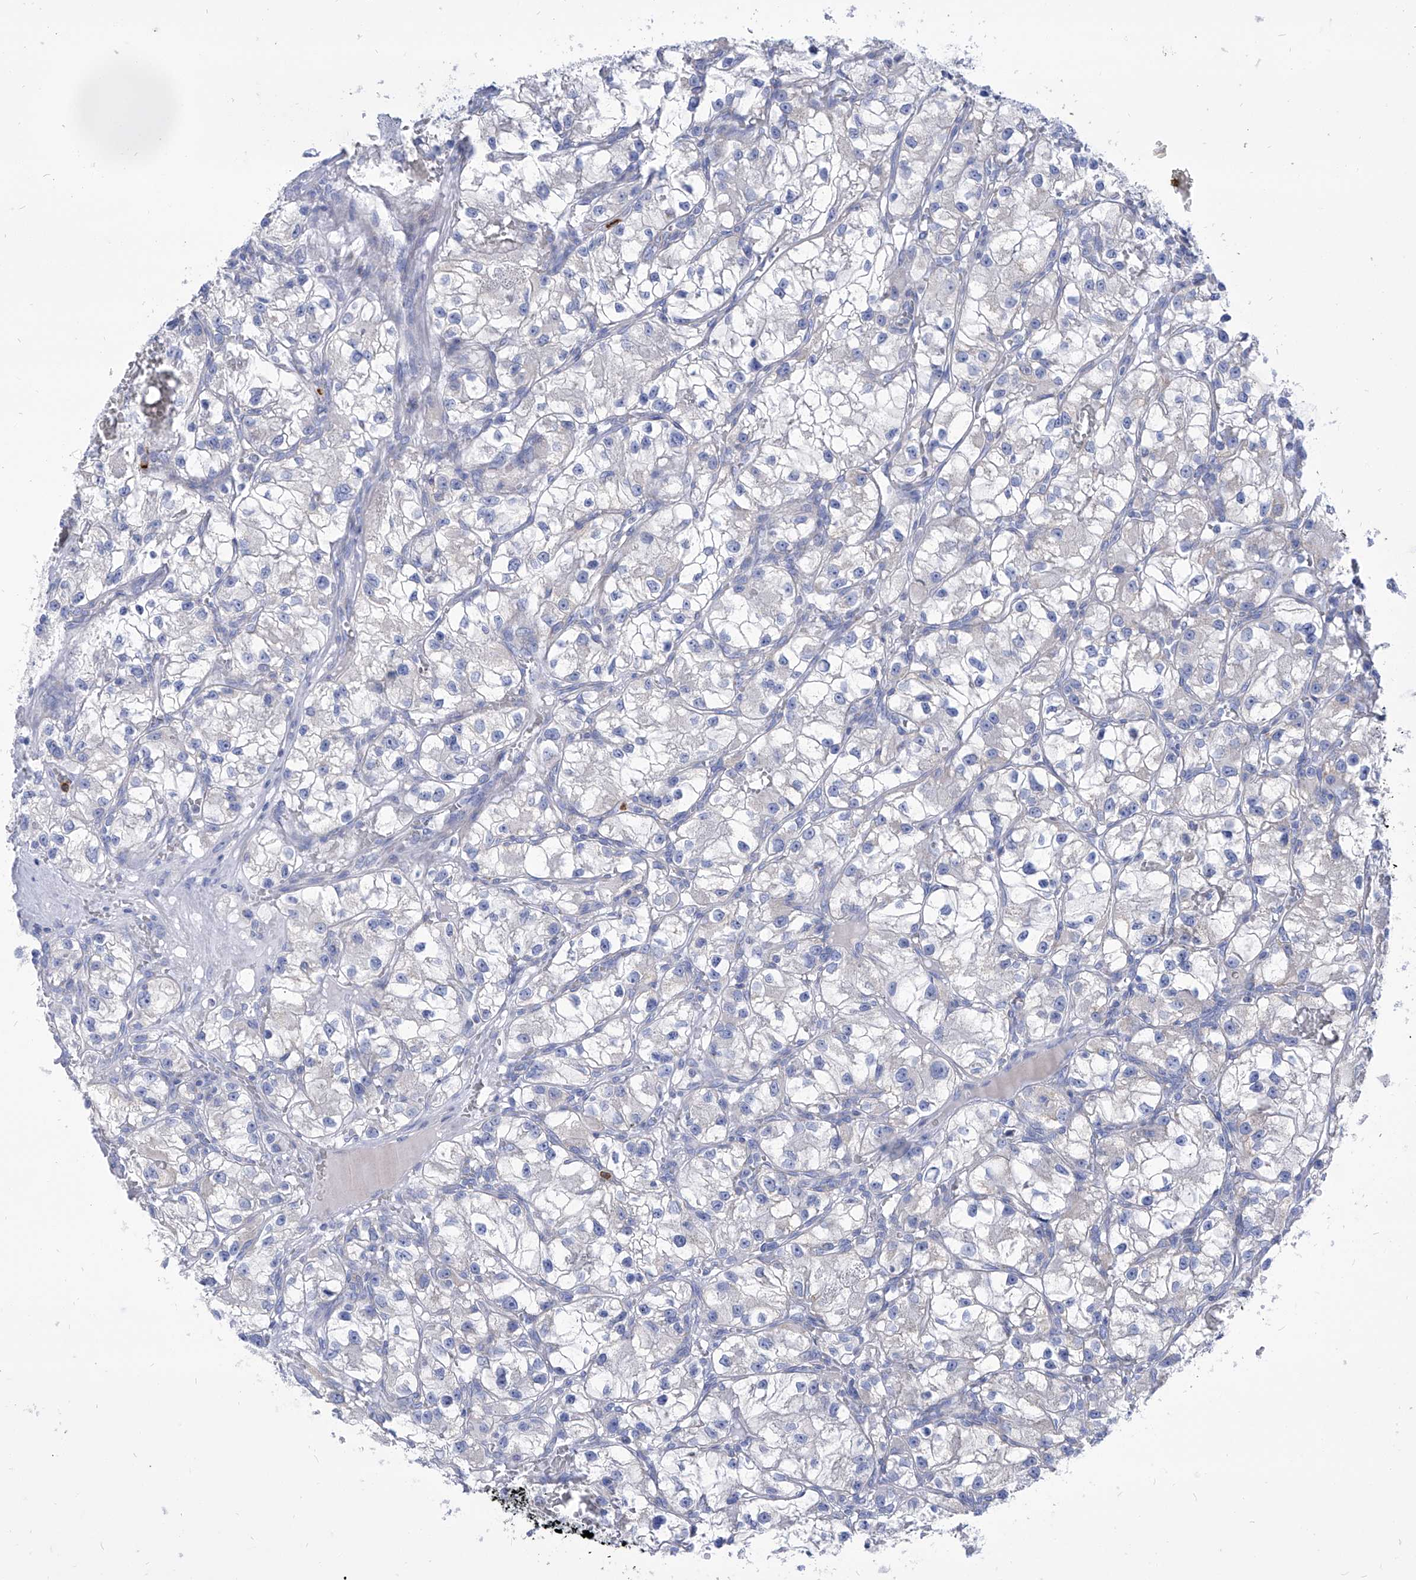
{"staining": {"intensity": "negative", "quantity": "none", "location": "none"}, "tissue": "renal cancer", "cell_type": "Tumor cells", "image_type": "cancer", "snomed": [{"axis": "morphology", "description": "Adenocarcinoma, NOS"}, {"axis": "topography", "description": "Kidney"}], "caption": "Immunohistochemical staining of renal cancer (adenocarcinoma) demonstrates no significant staining in tumor cells.", "gene": "COQ3", "patient": {"sex": "female", "age": 57}}